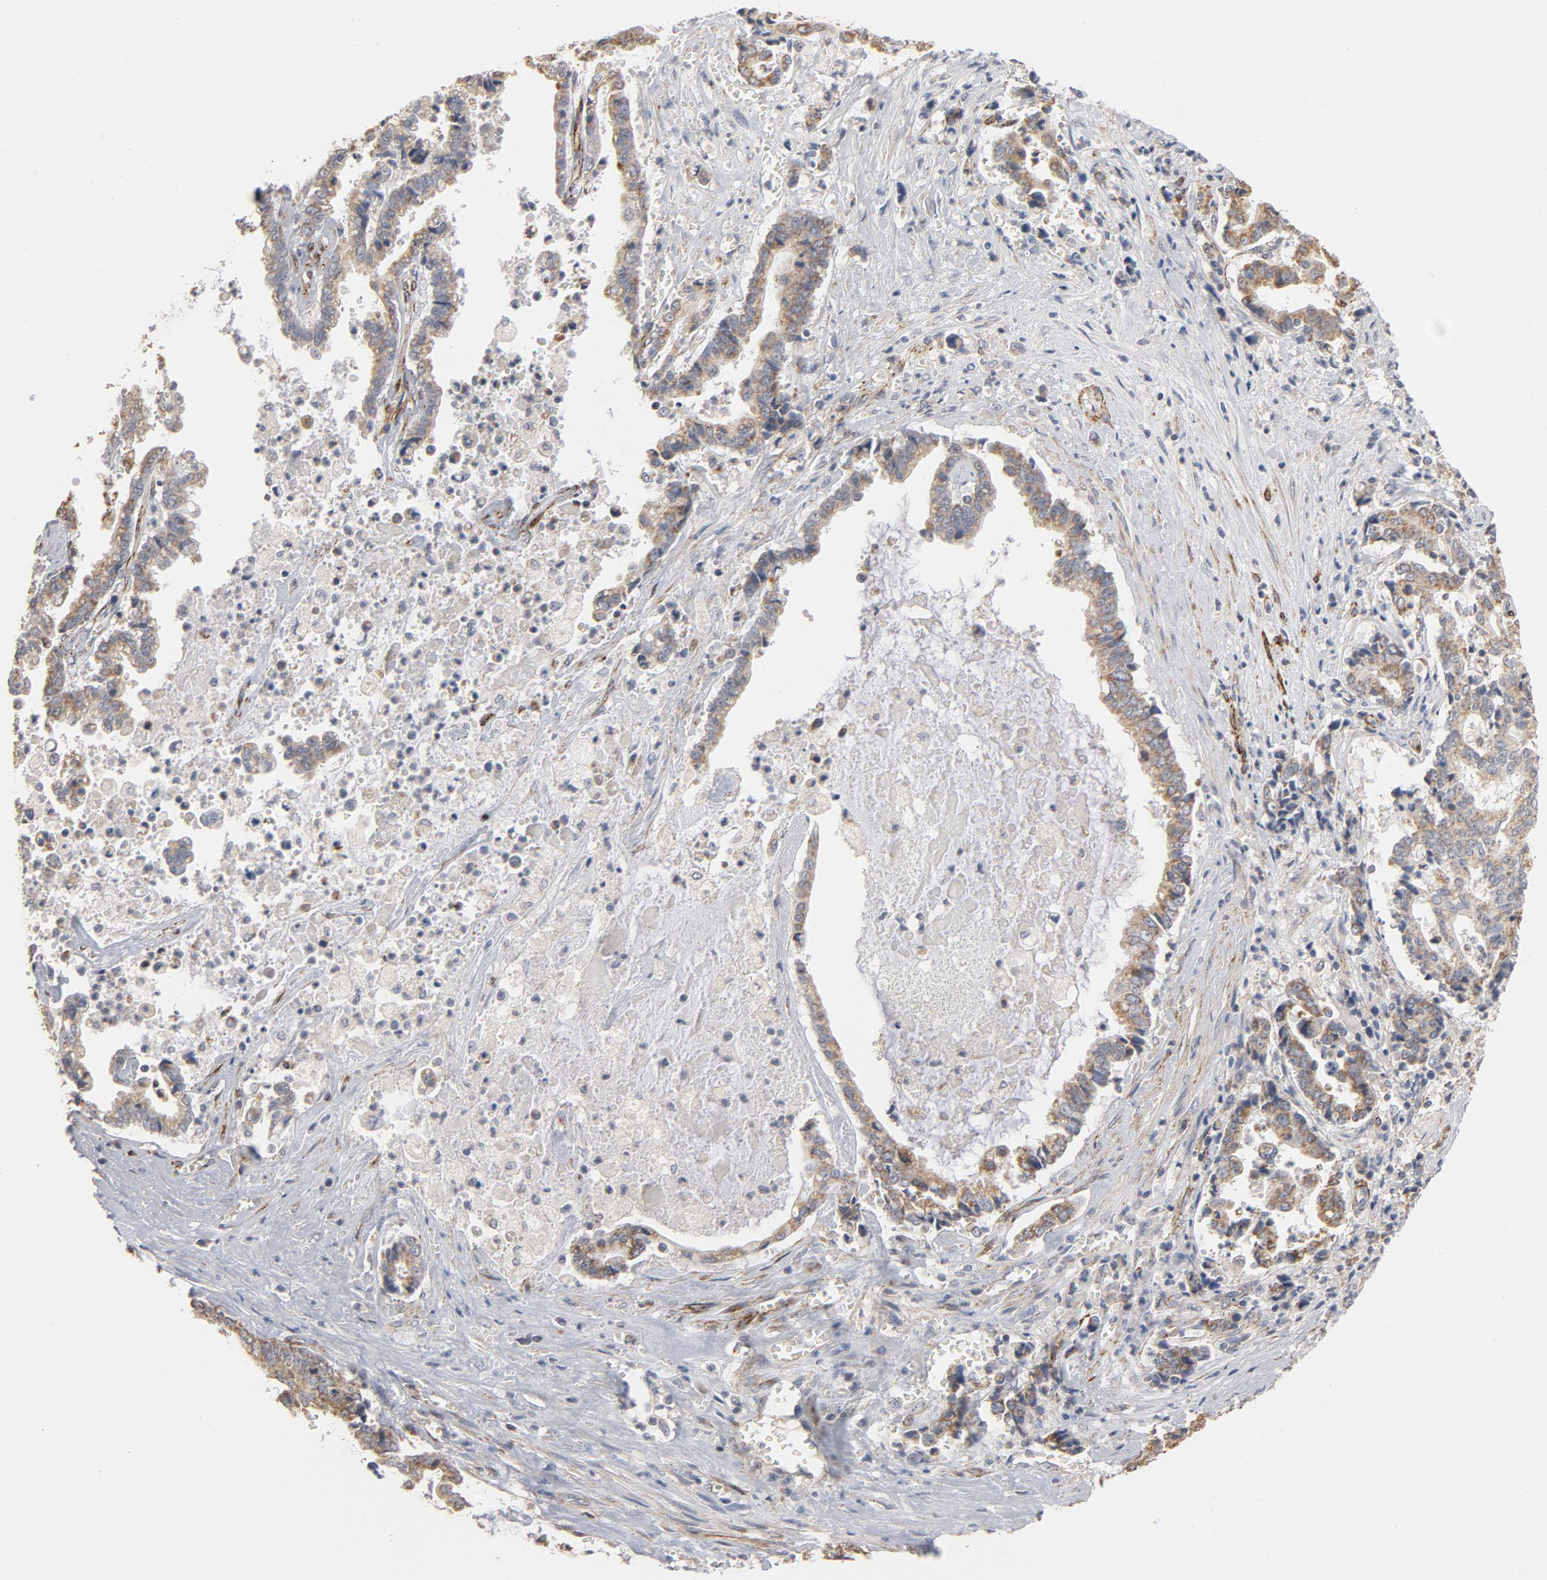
{"staining": {"intensity": "weak", "quantity": ">75%", "location": "cytoplasmic/membranous"}, "tissue": "liver cancer", "cell_type": "Tumor cells", "image_type": "cancer", "snomed": [{"axis": "morphology", "description": "Cholangiocarcinoma"}, {"axis": "topography", "description": "Liver"}], "caption": "Immunohistochemical staining of liver cholangiocarcinoma demonstrates low levels of weak cytoplasmic/membranous protein expression in approximately >75% of tumor cells.", "gene": "GNG2", "patient": {"sex": "male", "age": 57}}